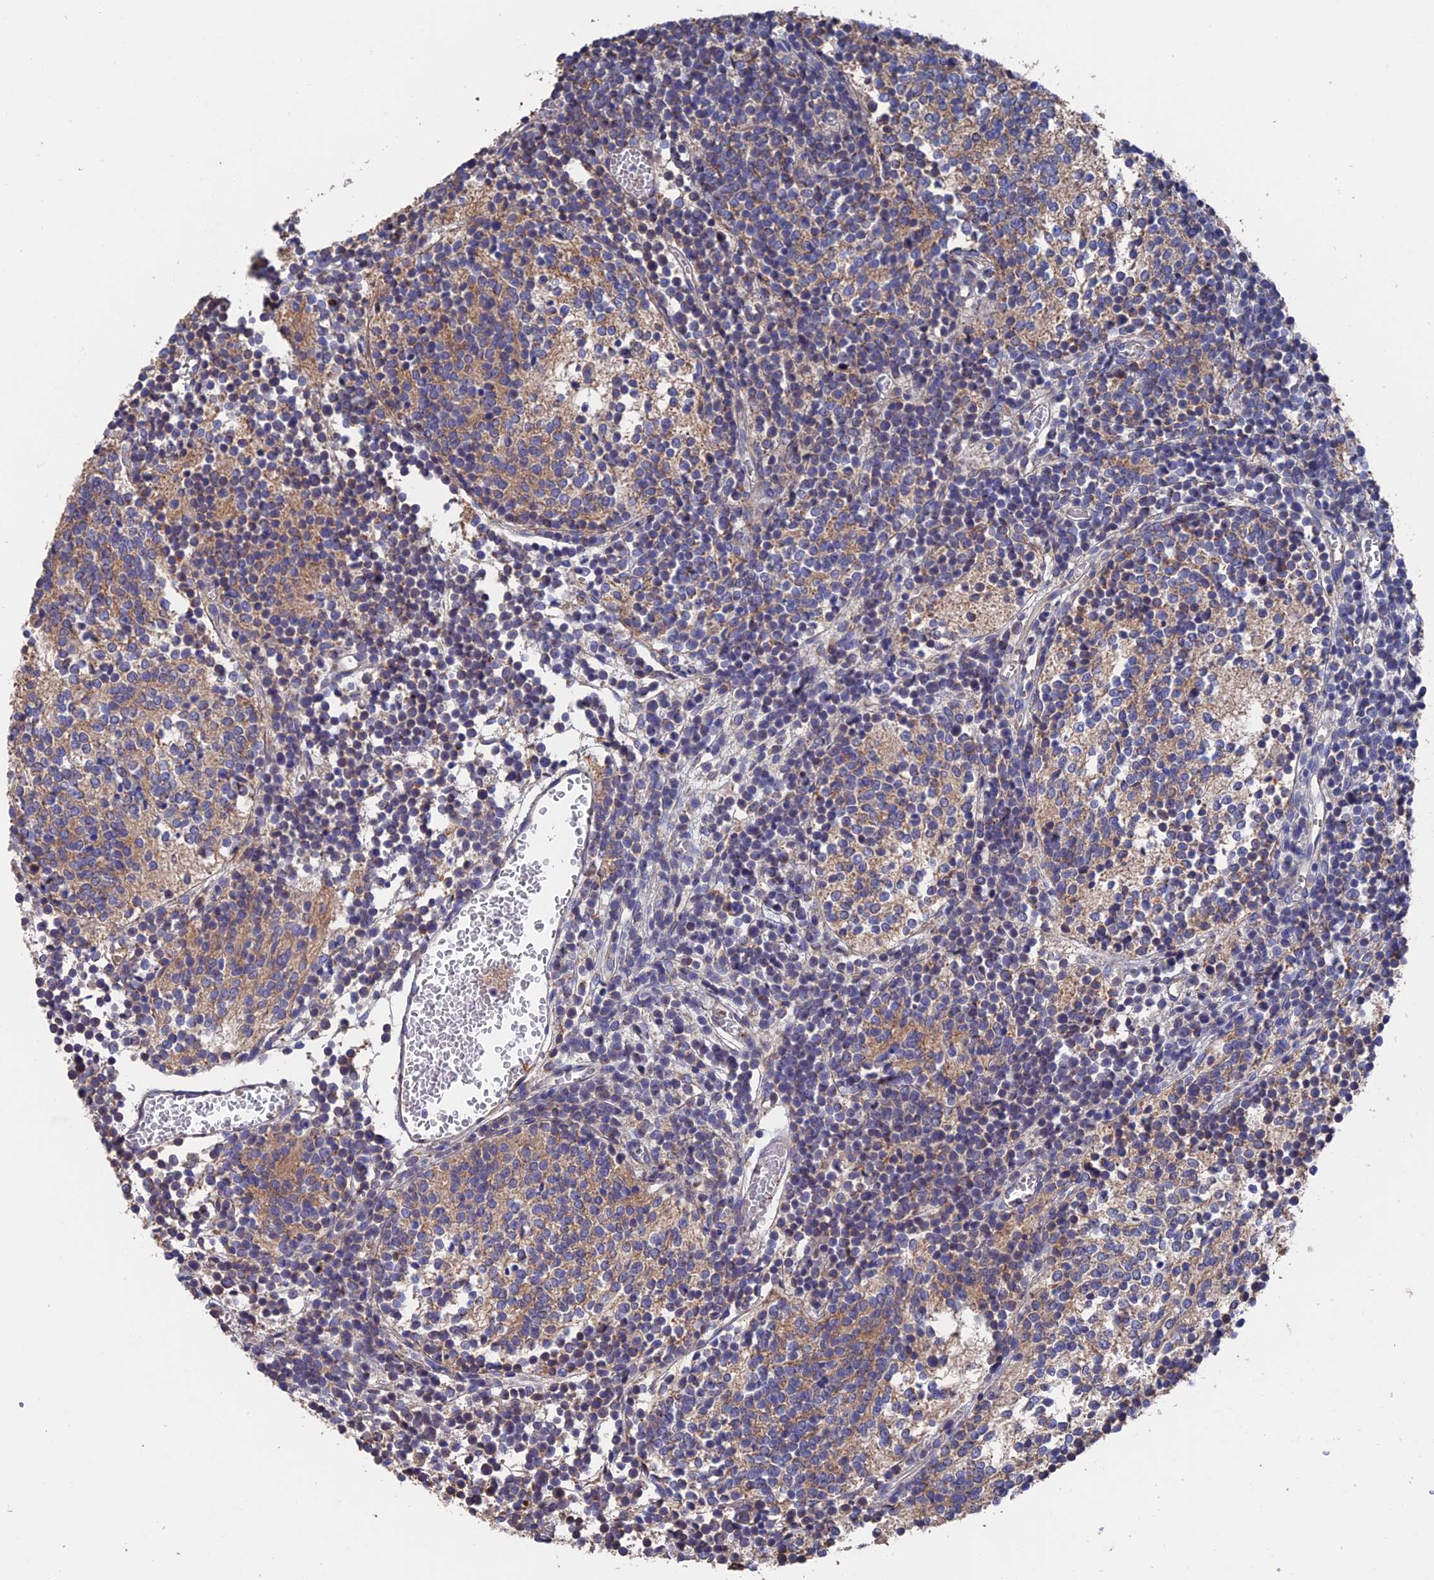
{"staining": {"intensity": "moderate", "quantity": "<25%", "location": "cytoplasmic/membranous"}, "tissue": "glioma", "cell_type": "Tumor cells", "image_type": "cancer", "snomed": [{"axis": "morphology", "description": "Glioma, malignant, Low grade"}, {"axis": "topography", "description": "Brain"}], "caption": "DAB immunohistochemical staining of human malignant glioma (low-grade) demonstrates moderate cytoplasmic/membranous protein positivity in approximately <25% of tumor cells.", "gene": "HPF1", "patient": {"sex": "female", "age": 1}}